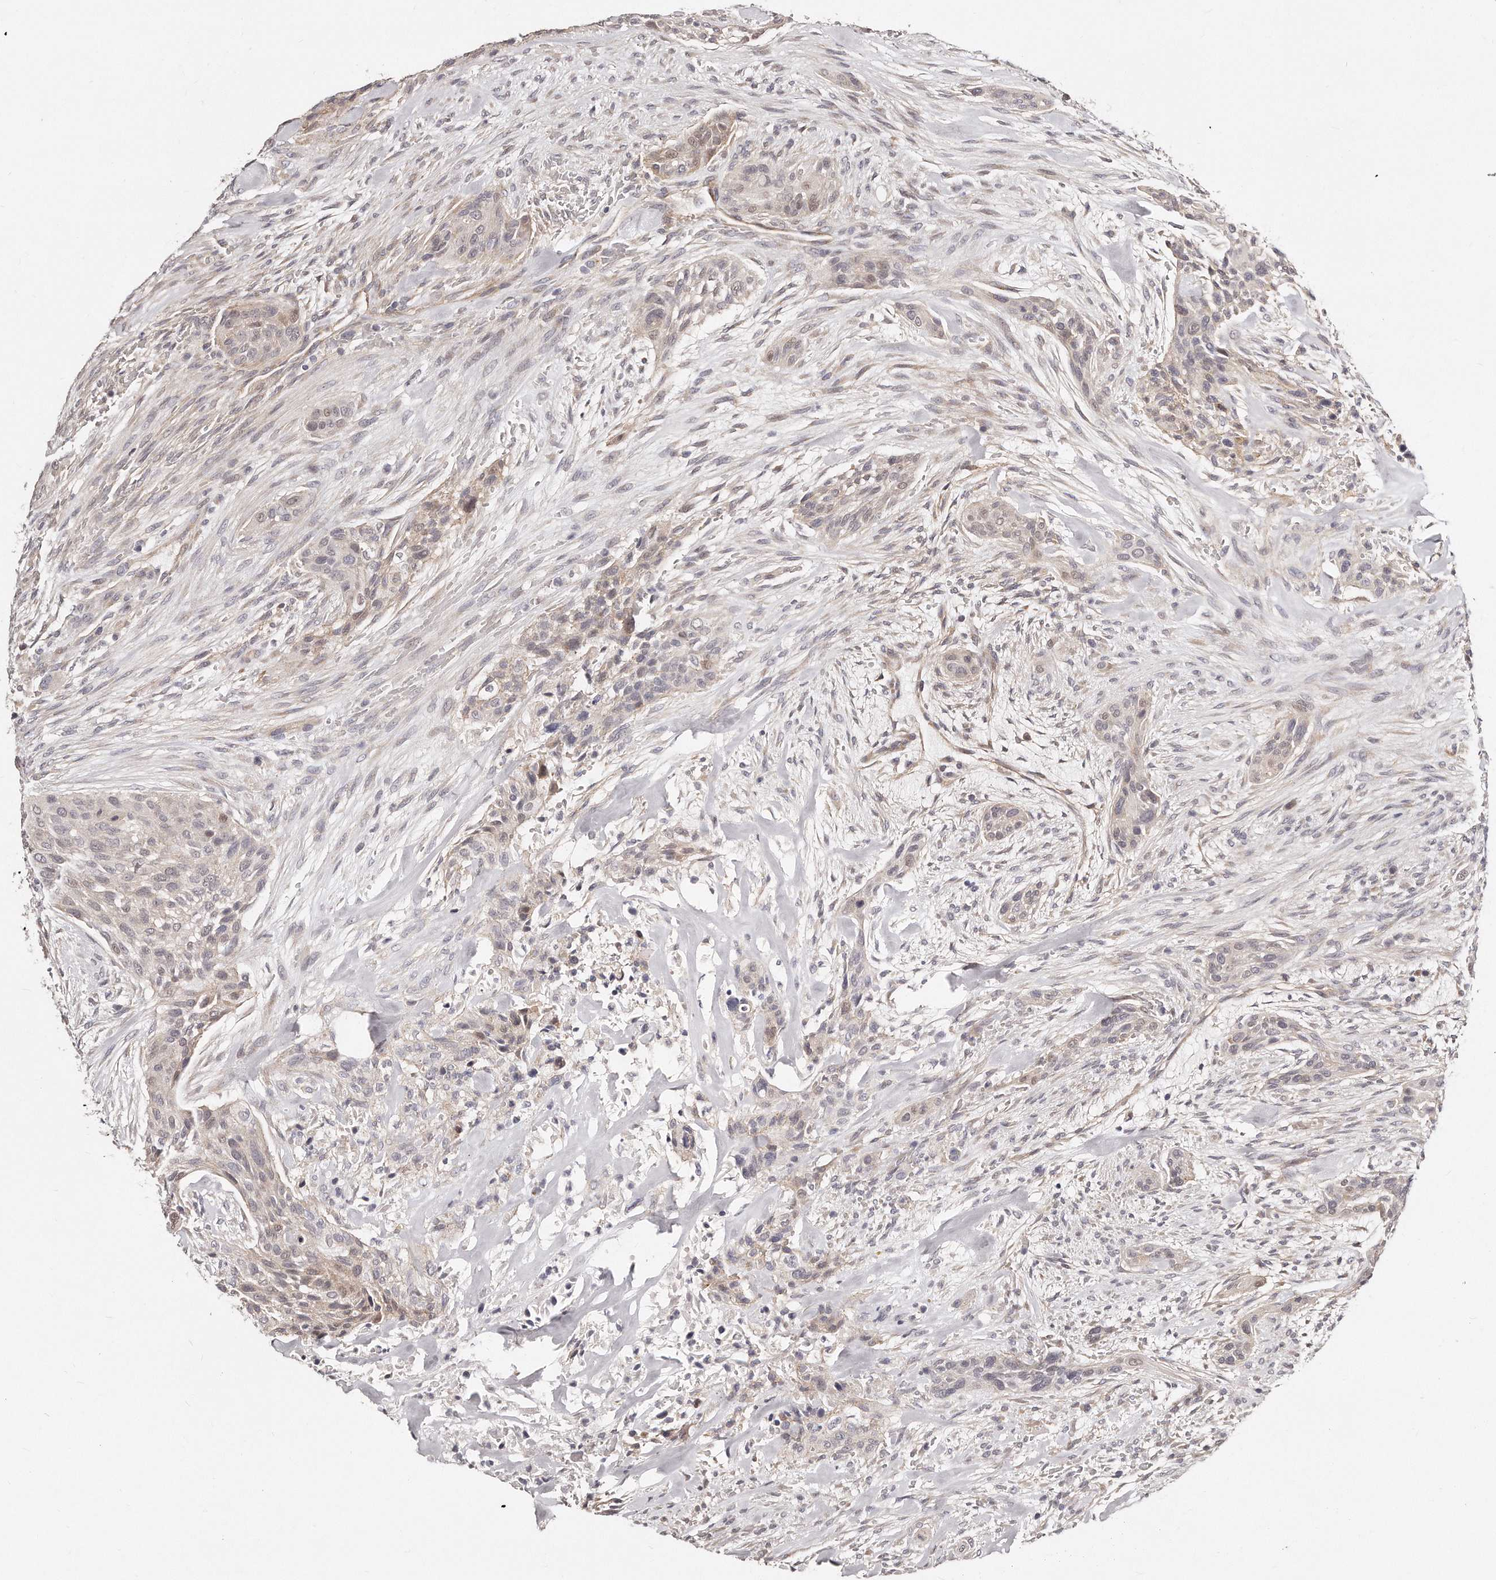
{"staining": {"intensity": "weak", "quantity": "<25%", "location": "nuclear"}, "tissue": "urothelial cancer", "cell_type": "Tumor cells", "image_type": "cancer", "snomed": [{"axis": "morphology", "description": "Urothelial carcinoma, High grade"}, {"axis": "topography", "description": "Urinary bladder"}], "caption": "Urothelial cancer was stained to show a protein in brown. There is no significant expression in tumor cells. (IHC, brightfield microscopy, high magnification).", "gene": "CASZ1", "patient": {"sex": "male", "age": 35}}